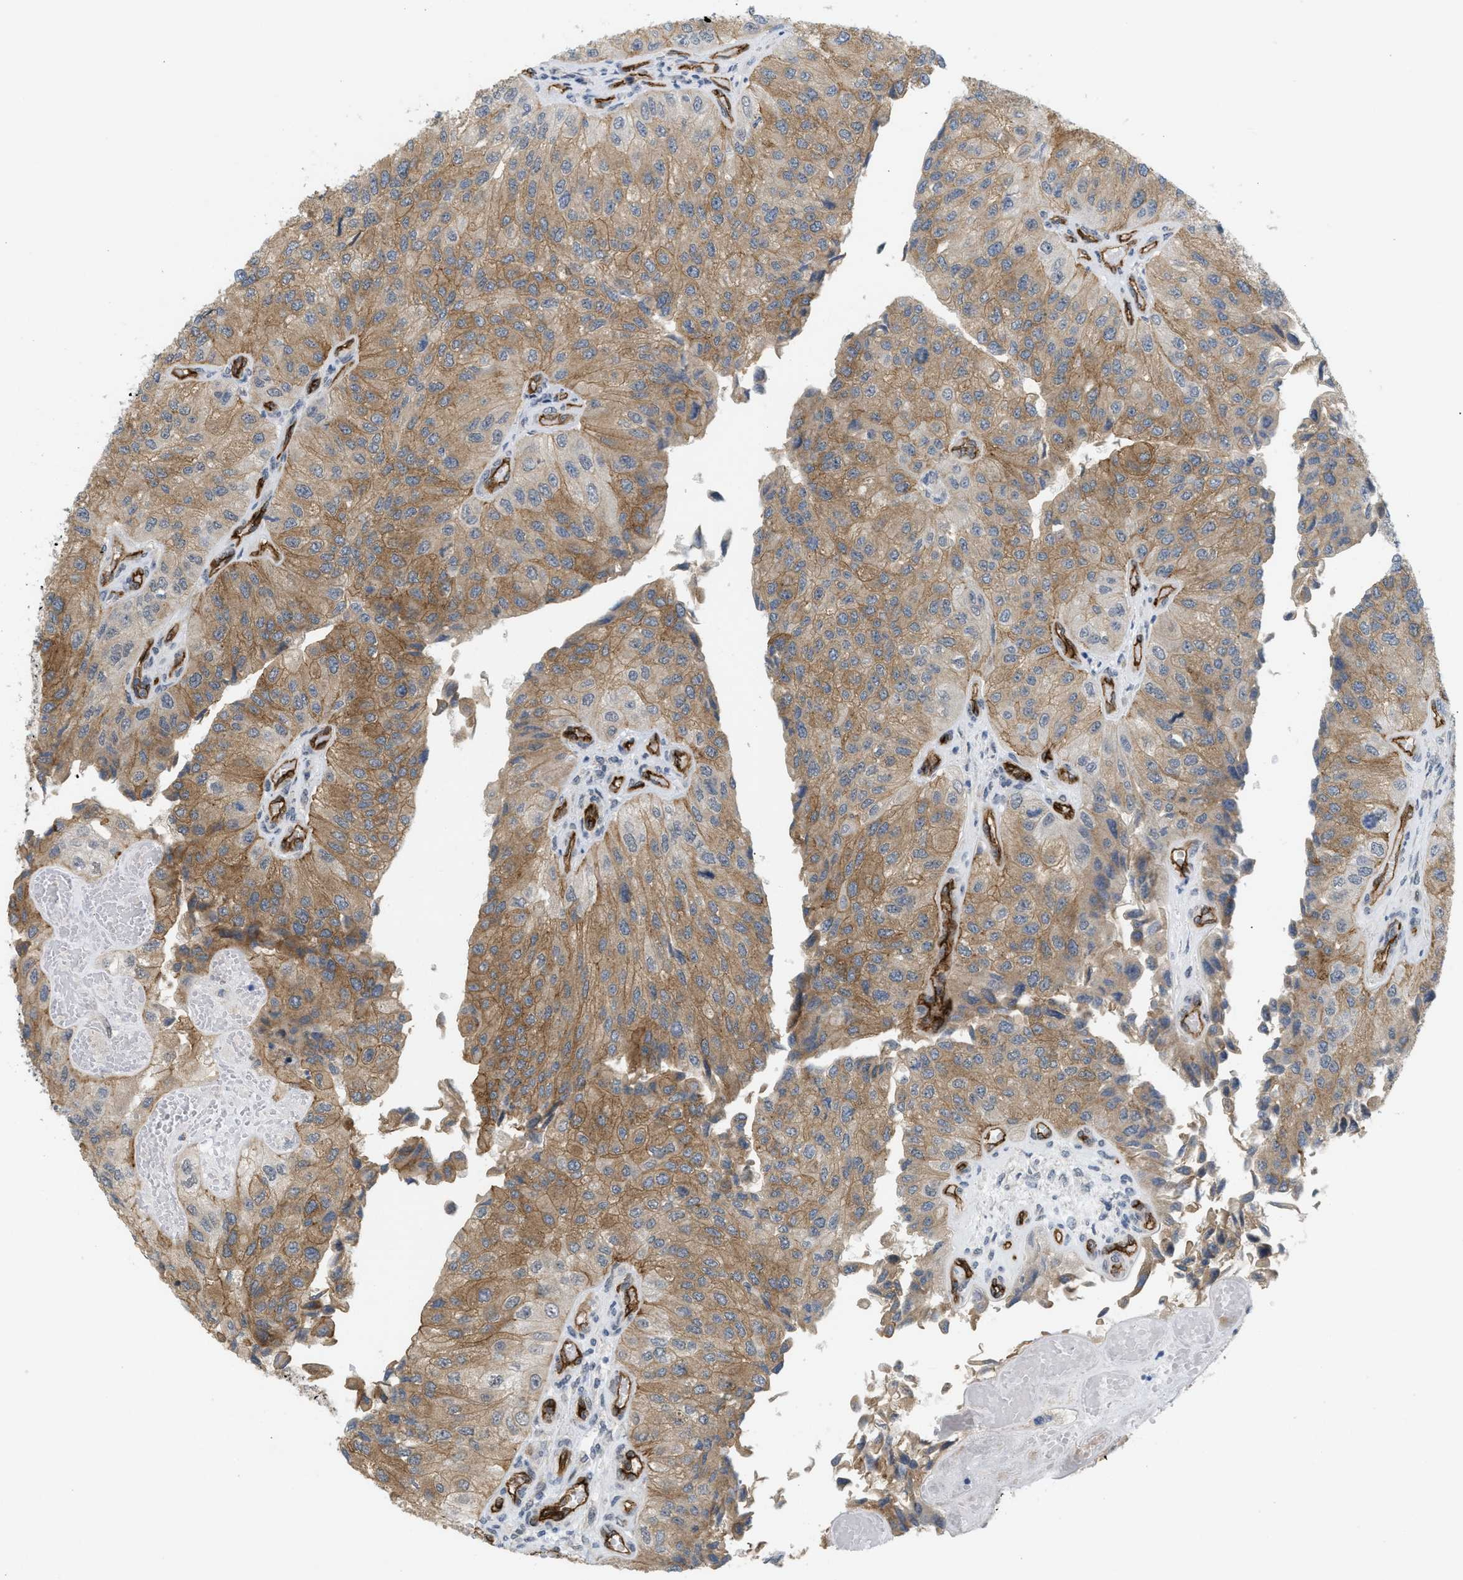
{"staining": {"intensity": "moderate", "quantity": ">75%", "location": "cytoplasmic/membranous"}, "tissue": "urothelial cancer", "cell_type": "Tumor cells", "image_type": "cancer", "snomed": [{"axis": "morphology", "description": "Urothelial carcinoma, High grade"}, {"axis": "topography", "description": "Kidney"}, {"axis": "topography", "description": "Urinary bladder"}], "caption": "Protein expression by IHC demonstrates moderate cytoplasmic/membranous expression in about >75% of tumor cells in urothelial cancer.", "gene": "PALMD", "patient": {"sex": "male", "age": 77}}